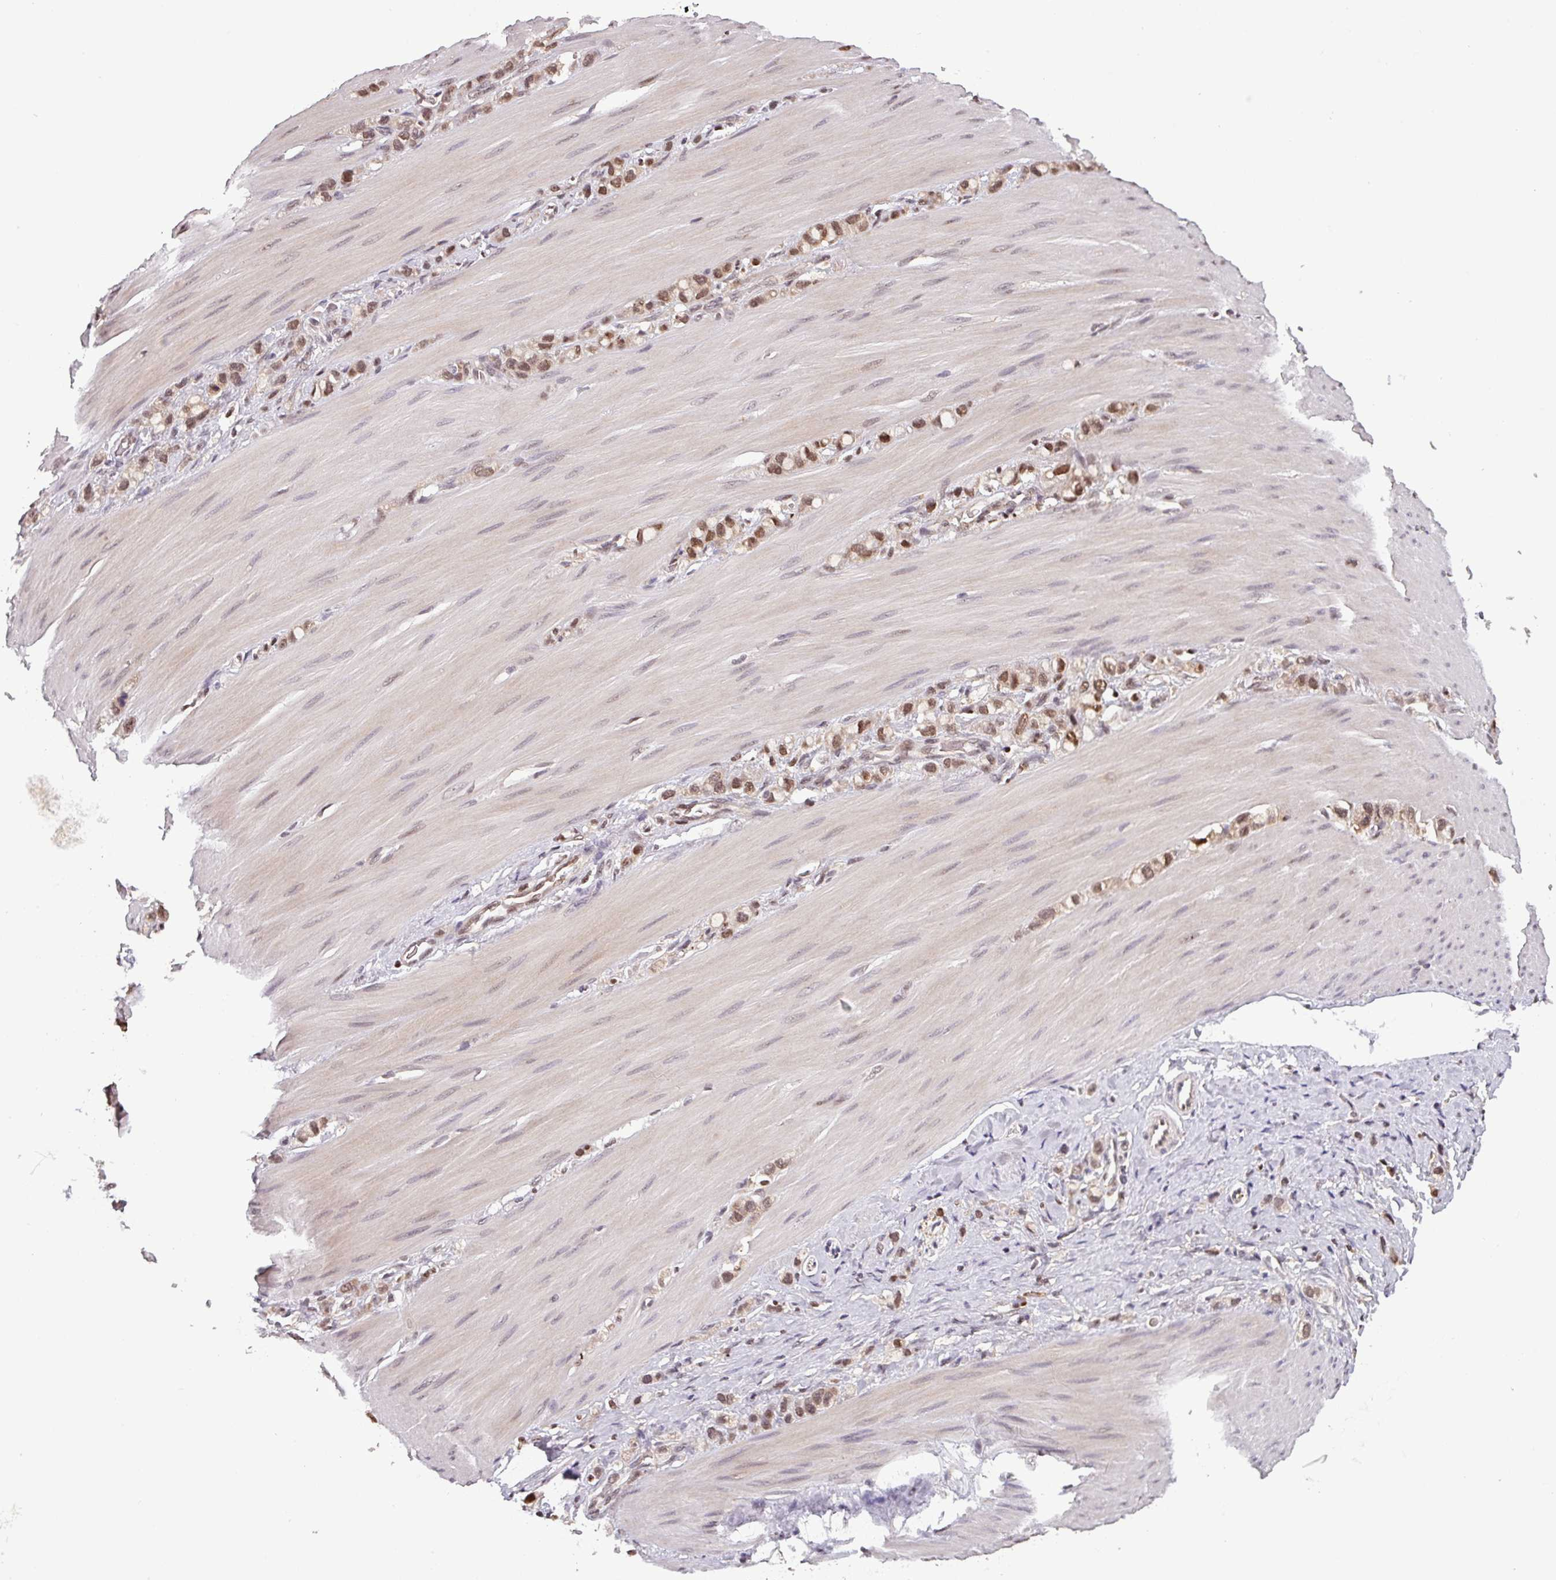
{"staining": {"intensity": "moderate", "quantity": ">75%", "location": "nuclear"}, "tissue": "stomach cancer", "cell_type": "Tumor cells", "image_type": "cancer", "snomed": [{"axis": "morphology", "description": "Adenocarcinoma, NOS"}, {"axis": "topography", "description": "Stomach"}], "caption": "Immunohistochemical staining of adenocarcinoma (stomach) displays medium levels of moderate nuclear protein positivity in approximately >75% of tumor cells.", "gene": "NOB1", "patient": {"sex": "female", "age": 65}}